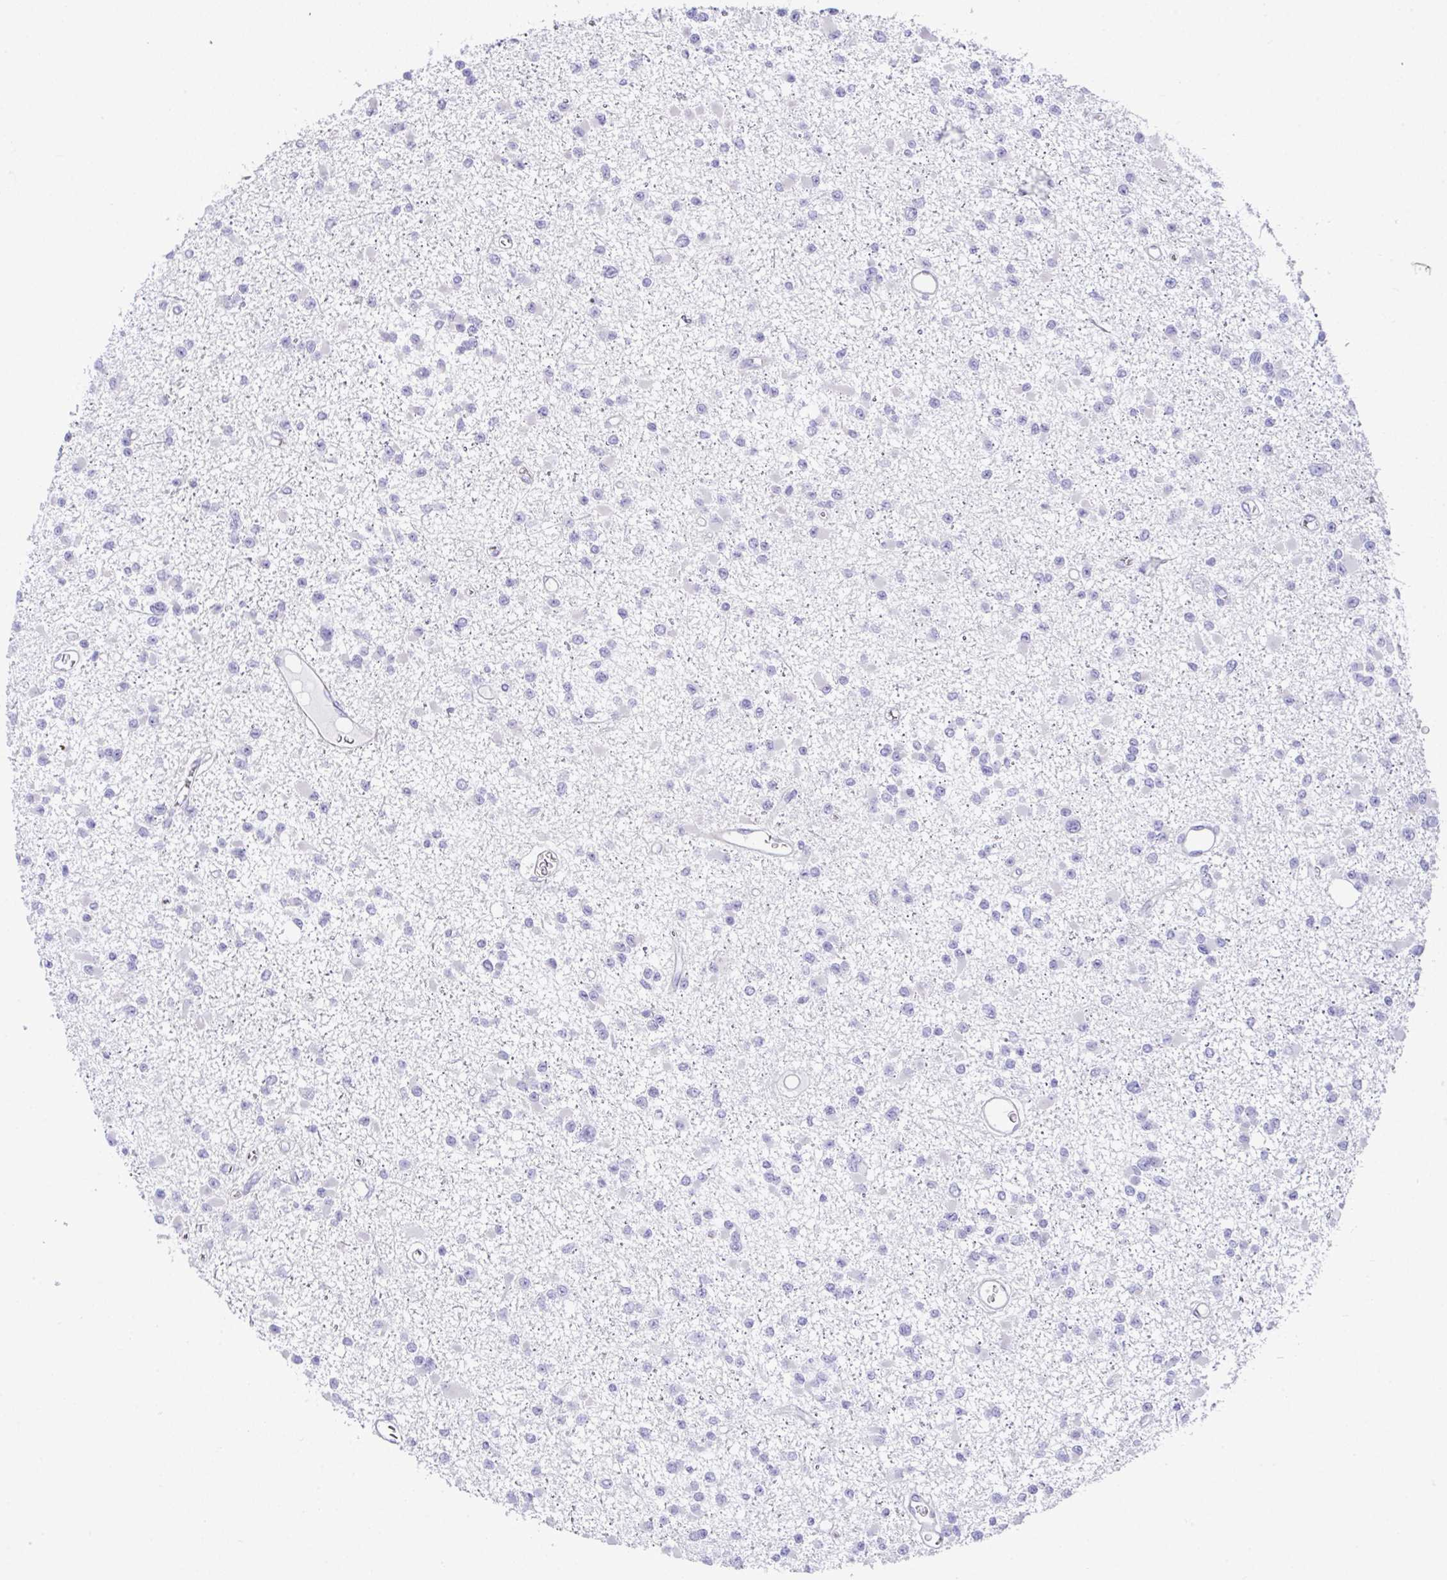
{"staining": {"intensity": "negative", "quantity": "none", "location": "none"}, "tissue": "glioma", "cell_type": "Tumor cells", "image_type": "cancer", "snomed": [{"axis": "morphology", "description": "Glioma, malignant, Low grade"}, {"axis": "topography", "description": "Brain"}], "caption": "Immunohistochemistry (IHC) of human glioma displays no expression in tumor cells.", "gene": "ZNF713", "patient": {"sex": "female", "age": 22}}